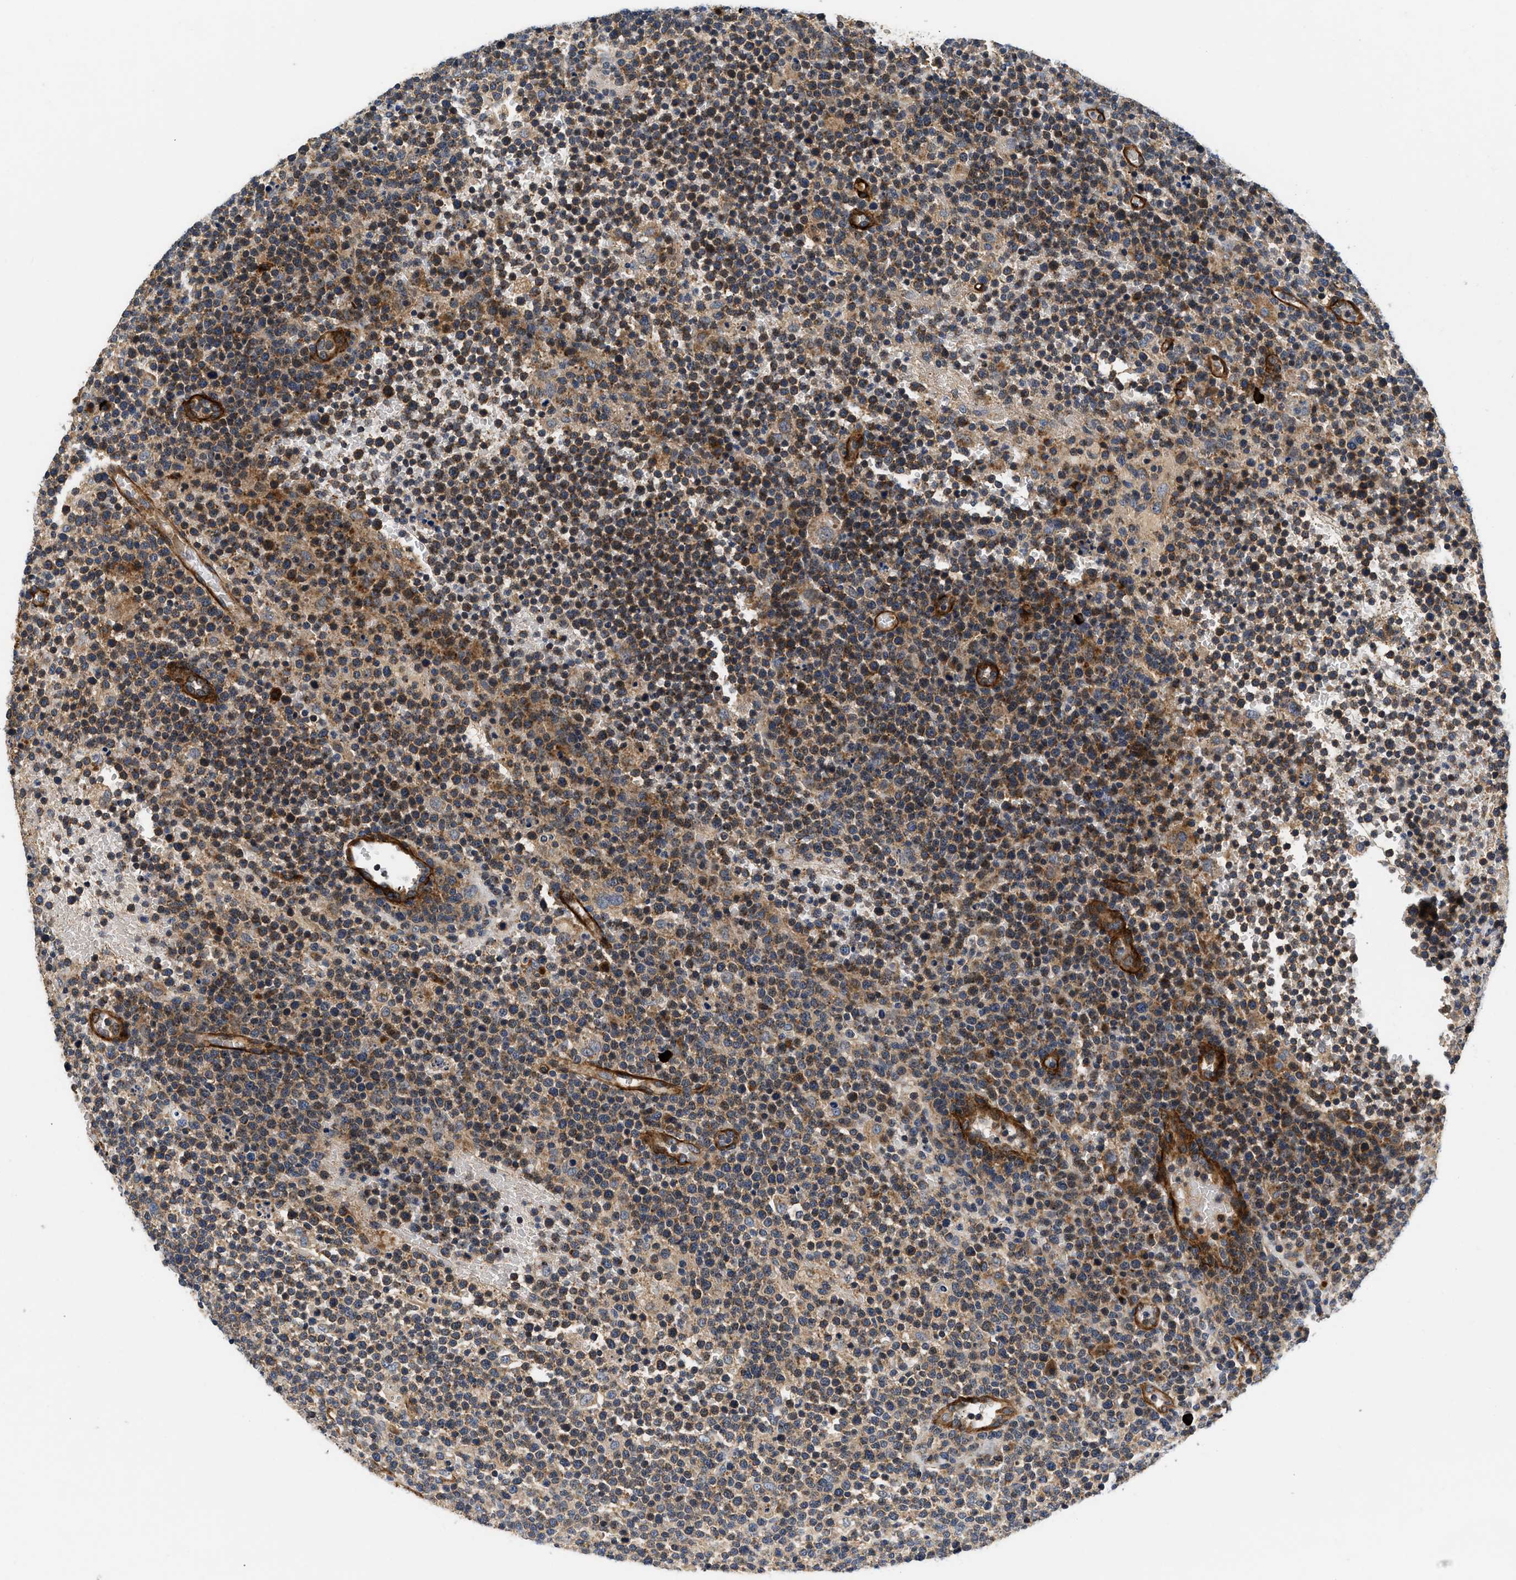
{"staining": {"intensity": "moderate", "quantity": ">75%", "location": "cytoplasmic/membranous"}, "tissue": "lymphoma", "cell_type": "Tumor cells", "image_type": "cancer", "snomed": [{"axis": "morphology", "description": "Malignant lymphoma, non-Hodgkin's type, High grade"}, {"axis": "topography", "description": "Lymph node"}], "caption": "Immunohistochemical staining of high-grade malignant lymphoma, non-Hodgkin's type exhibits medium levels of moderate cytoplasmic/membranous protein expression in about >75% of tumor cells.", "gene": "NME6", "patient": {"sex": "male", "age": 61}}